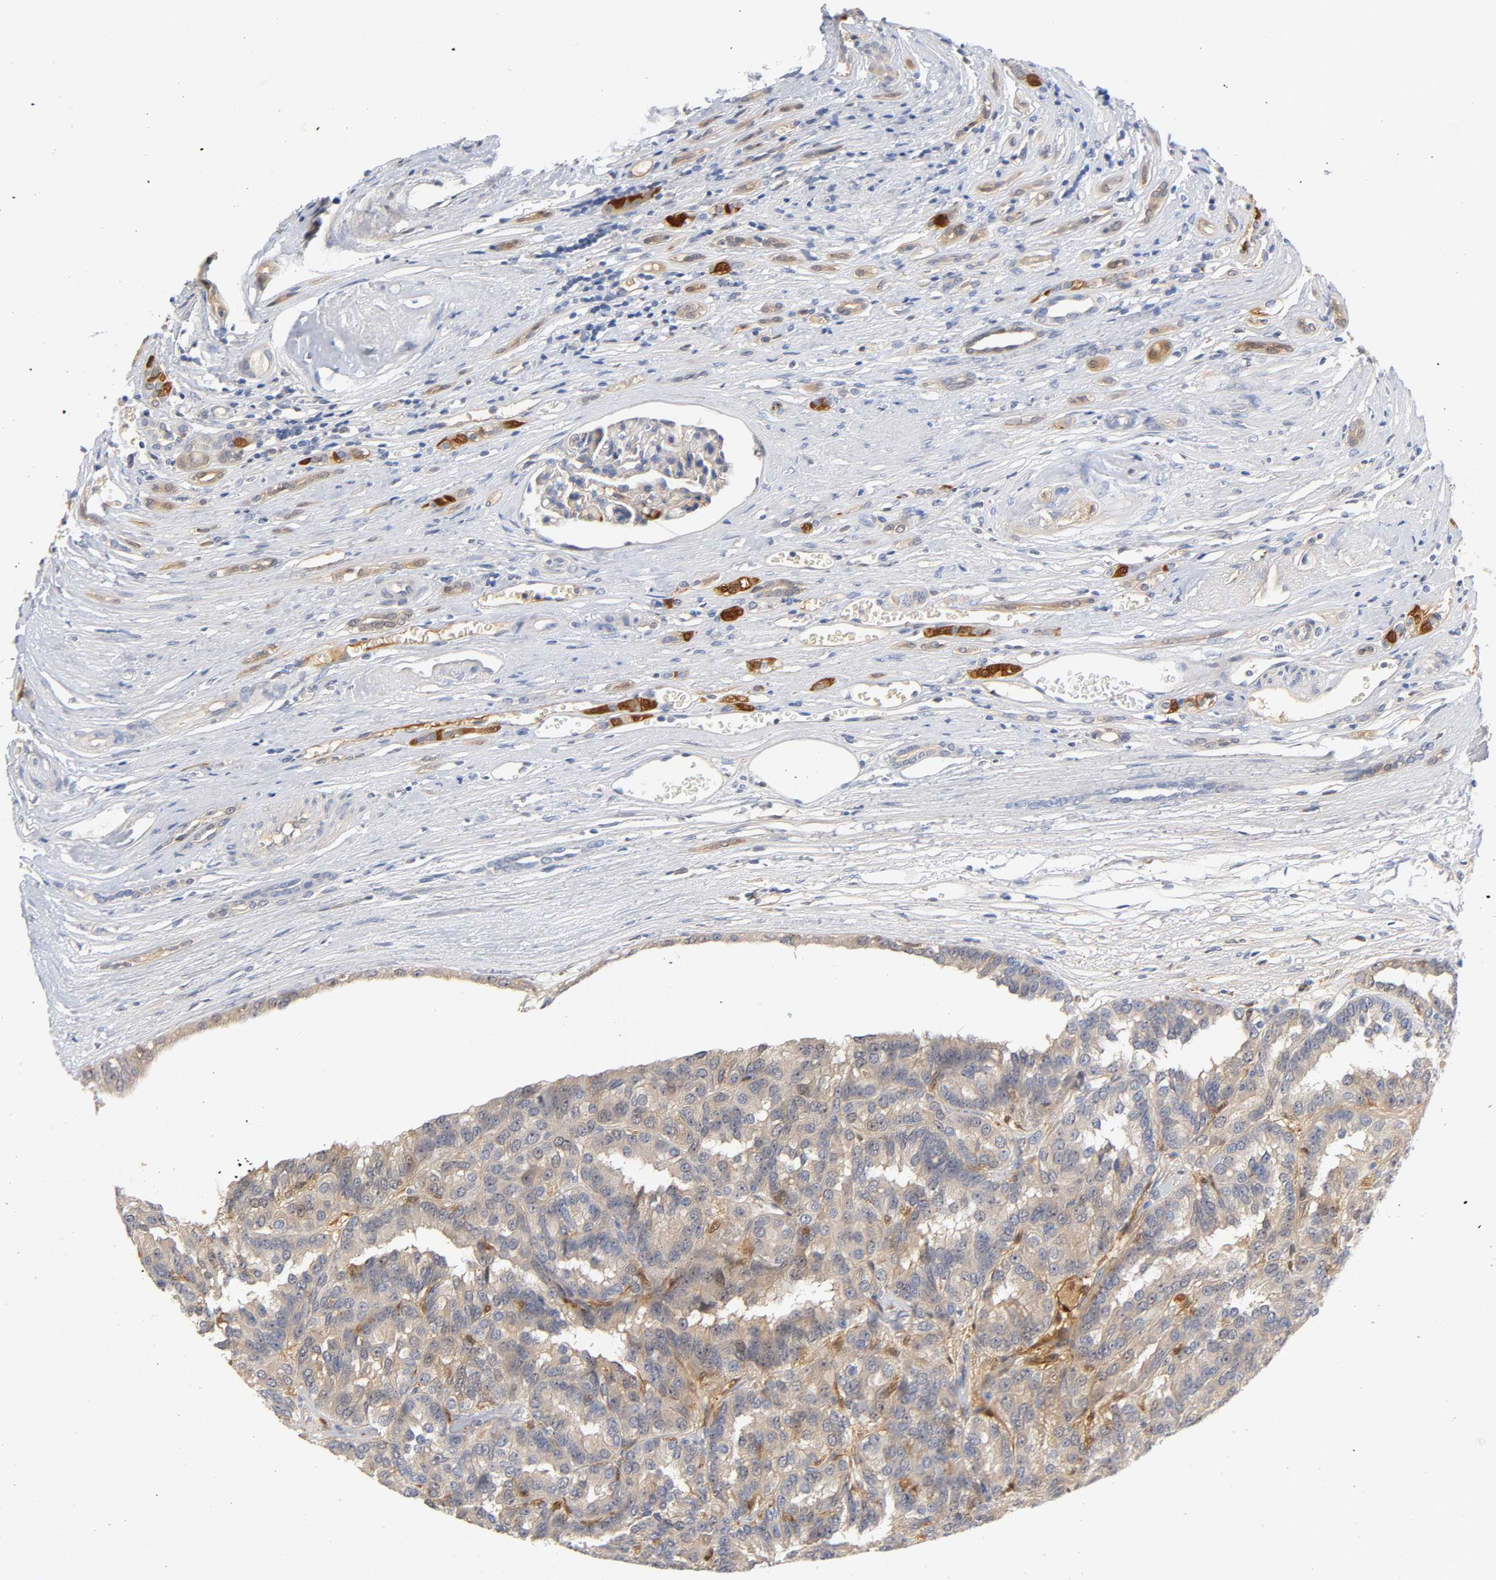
{"staining": {"intensity": "weak", "quantity": ">75%", "location": "cytoplasmic/membranous"}, "tissue": "renal cancer", "cell_type": "Tumor cells", "image_type": "cancer", "snomed": [{"axis": "morphology", "description": "Adenocarcinoma, NOS"}, {"axis": "topography", "description": "Kidney"}], "caption": "DAB immunohistochemical staining of renal cancer exhibits weak cytoplasmic/membranous protein staining in approximately >75% of tumor cells.", "gene": "IL18", "patient": {"sex": "male", "age": 46}}